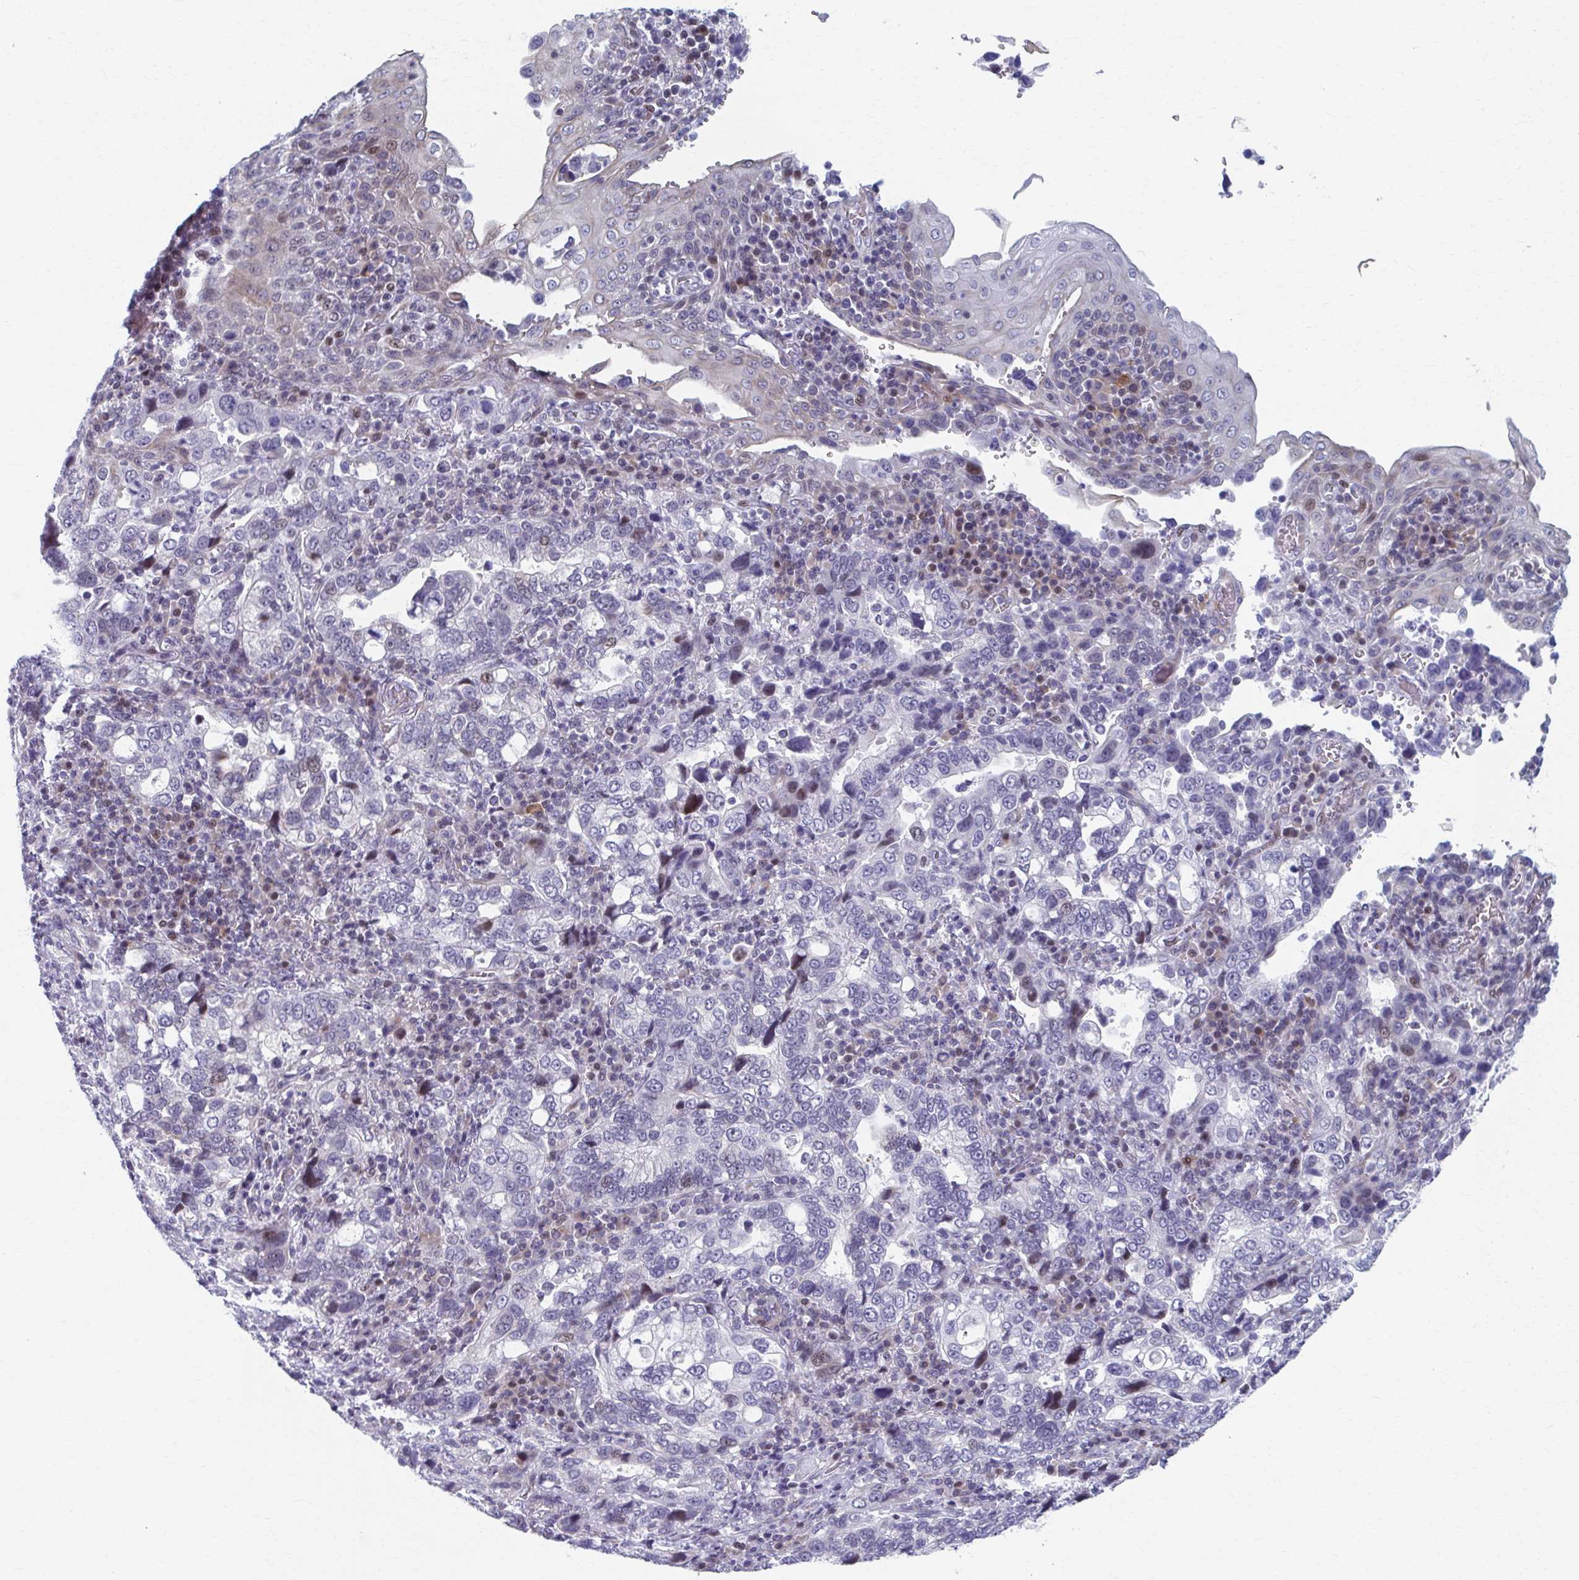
{"staining": {"intensity": "weak", "quantity": "<25%", "location": "nuclear"}, "tissue": "stomach cancer", "cell_type": "Tumor cells", "image_type": "cancer", "snomed": [{"axis": "morphology", "description": "Adenocarcinoma, NOS"}, {"axis": "topography", "description": "Stomach, upper"}], "caption": "A high-resolution image shows immunohistochemistry staining of stomach cancer, which exhibits no significant expression in tumor cells. (Stains: DAB immunohistochemistry (IHC) with hematoxylin counter stain, Microscopy: brightfield microscopy at high magnification).", "gene": "ABHD16B", "patient": {"sex": "female", "age": 81}}